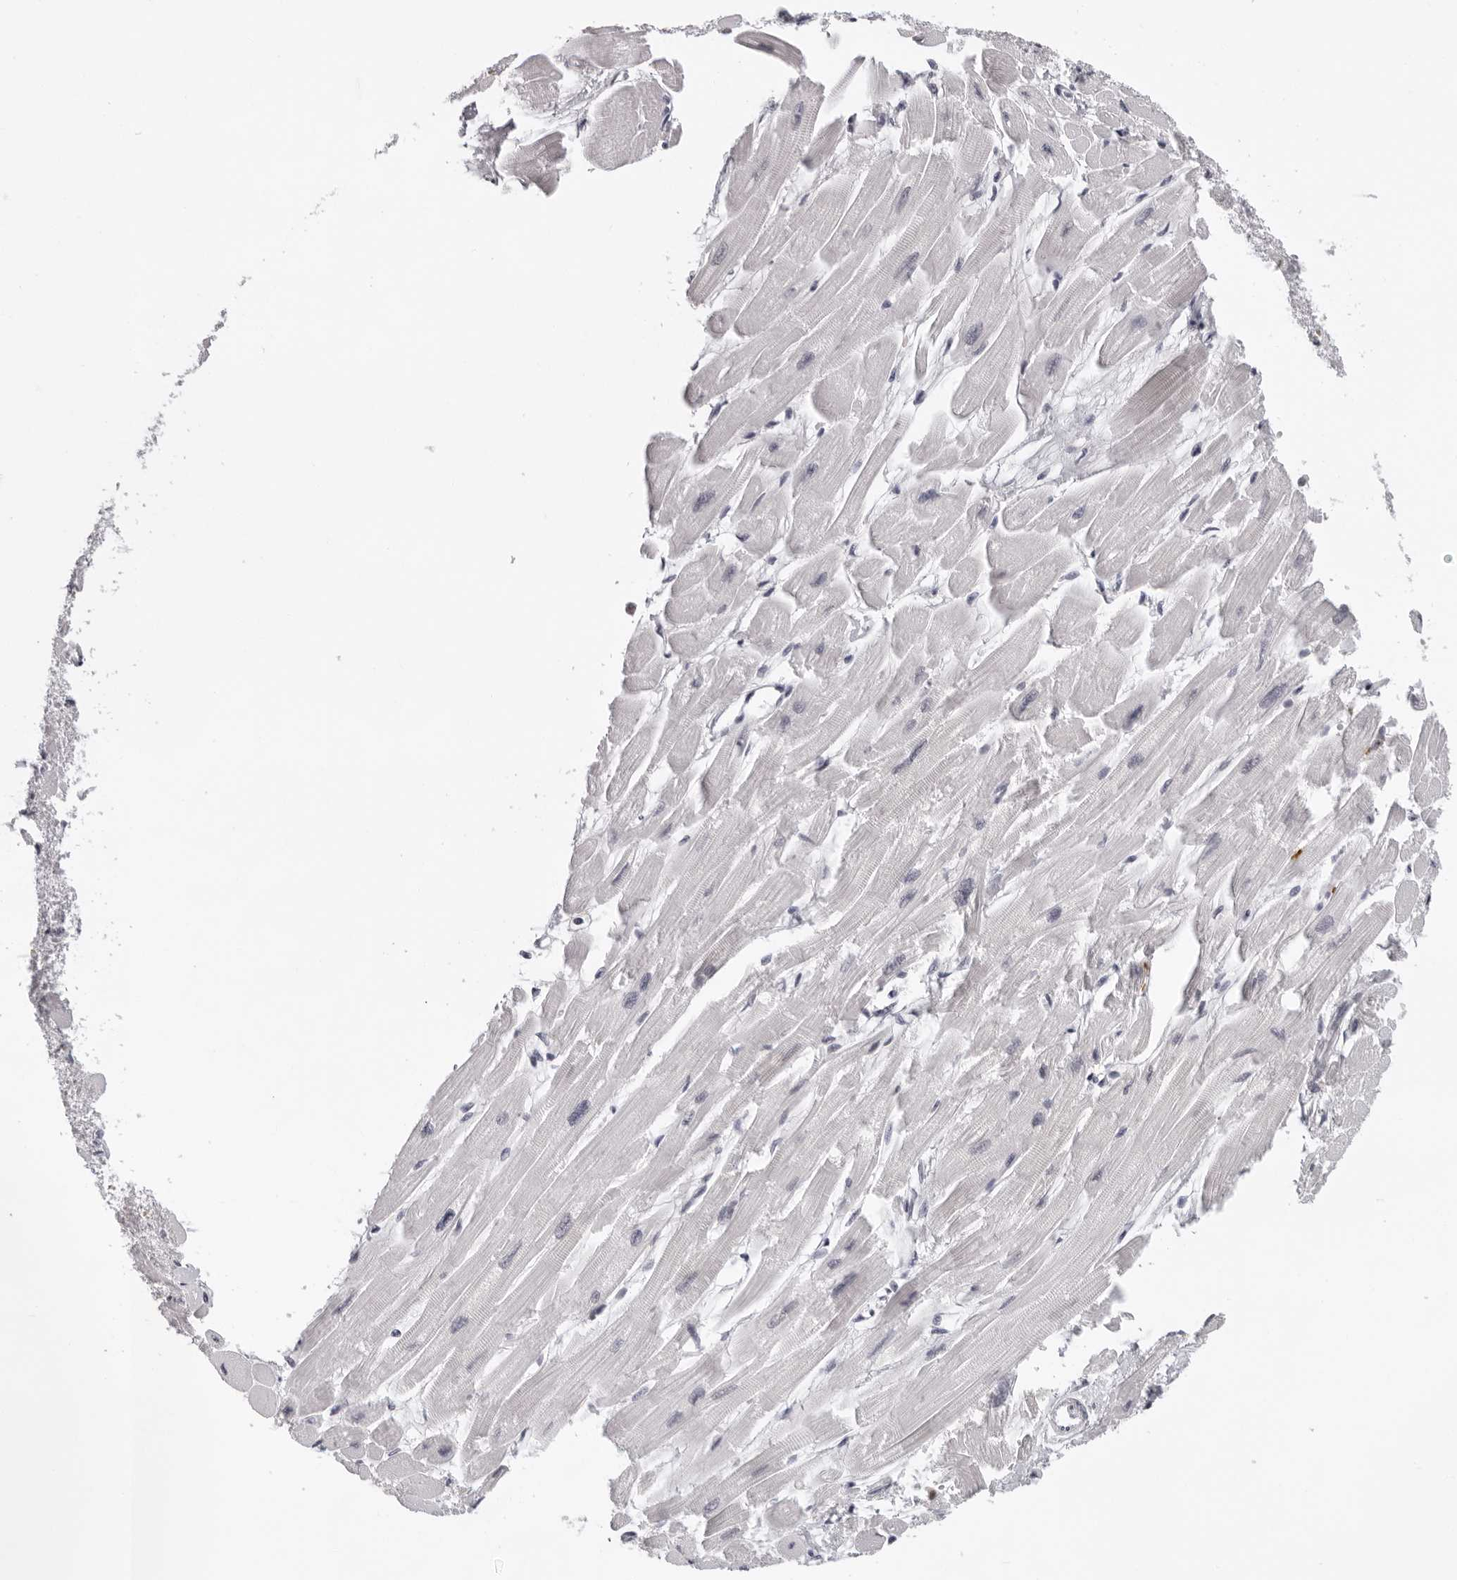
{"staining": {"intensity": "negative", "quantity": "none", "location": "none"}, "tissue": "heart muscle", "cell_type": "Cardiomyocytes", "image_type": "normal", "snomed": [{"axis": "morphology", "description": "Normal tissue, NOS"}, {"axis": "topography", "description": "Heart"}], "caption": "High power microscopy micrograph of an immunohistochemistry histopathology image of normal heart muscle, revealing no significant staining in cardiomyocytes.", "gene": "USP1", "patient": {"sex": "female", "age": 54}}